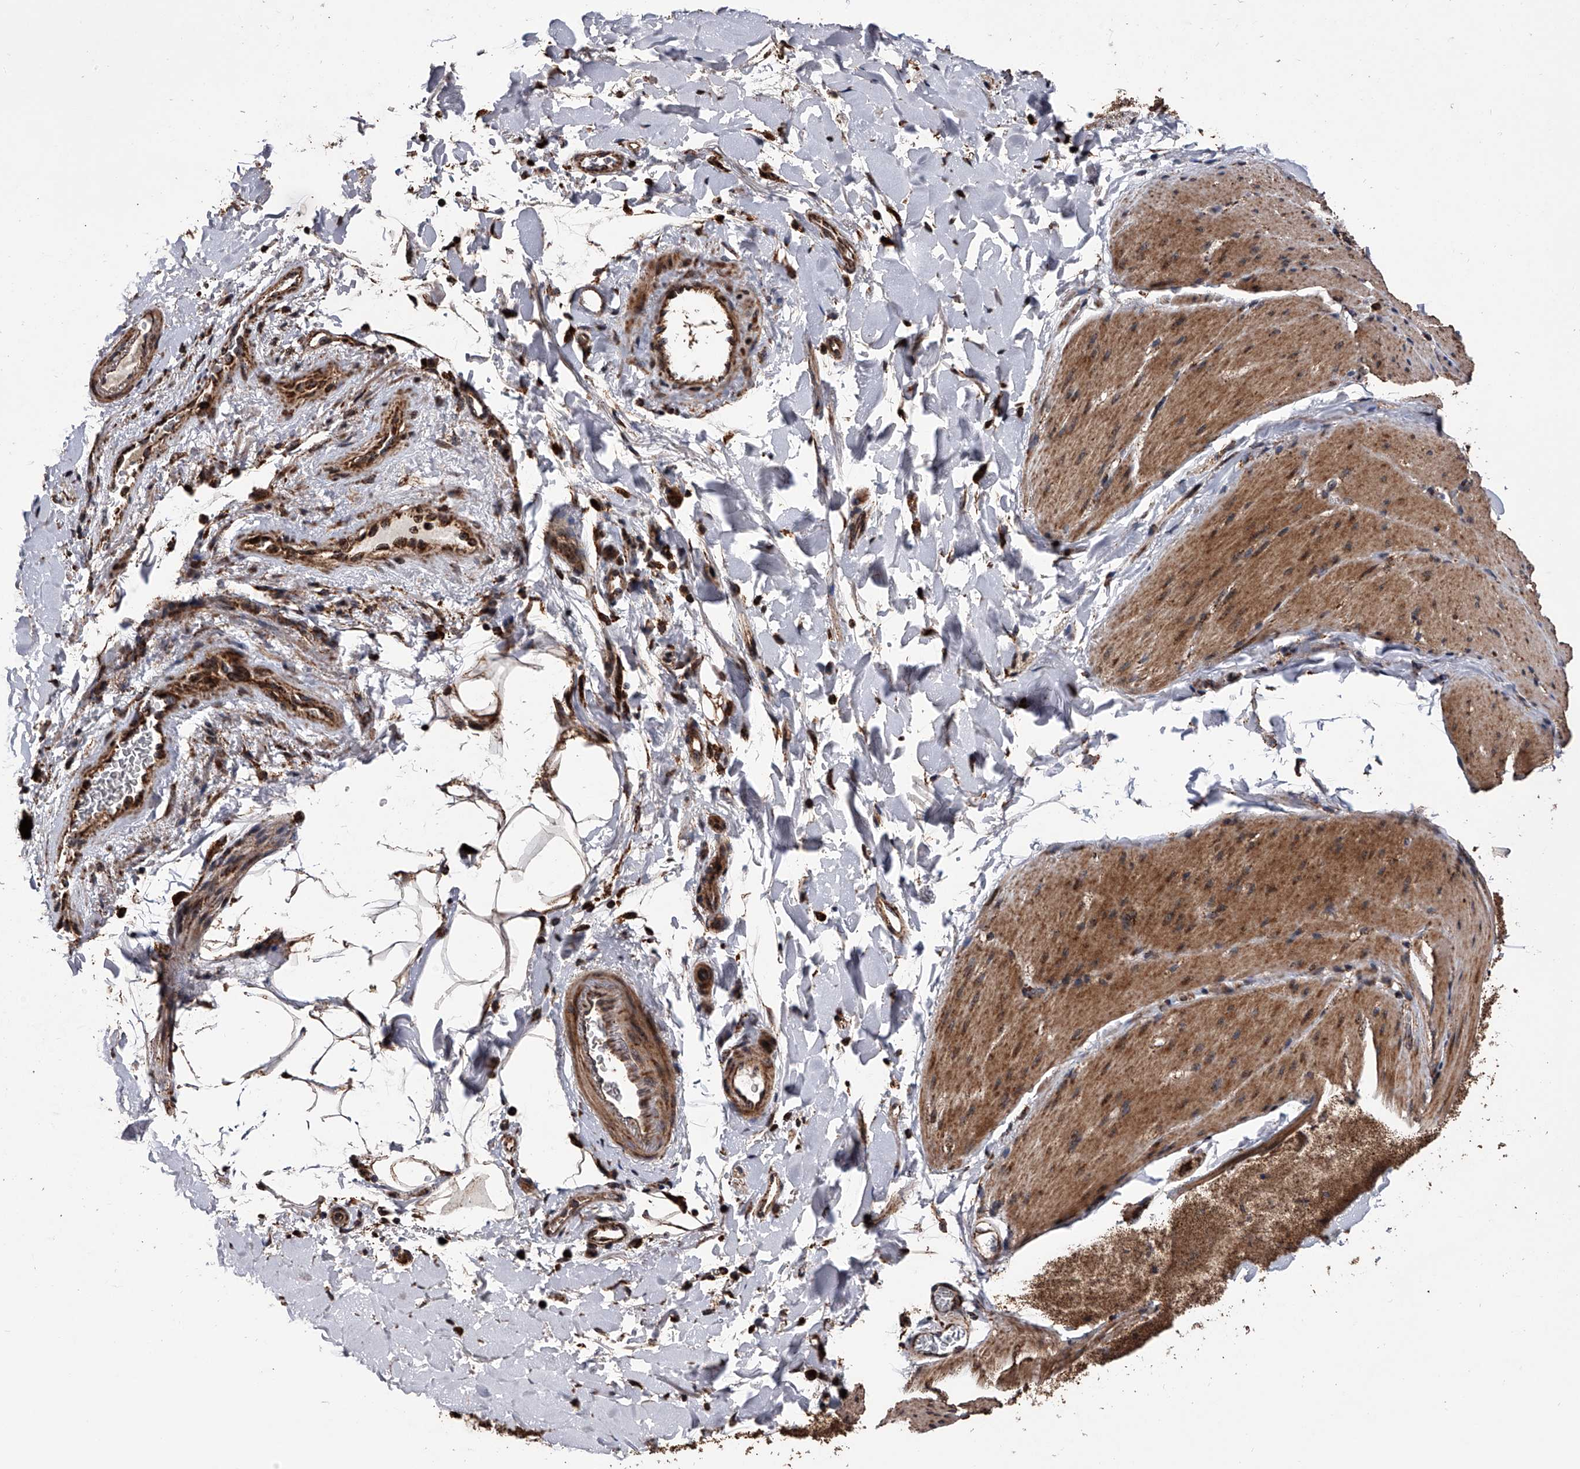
{"staining": {"intensity": "moderate", "quantity": ">75%", "location": "cytoplasmic/membranous"}, "tissue": "smooth muscle", "cell_type": "Smooth muscle cells", "image_type": "normal", "snomed": [{"axis": "morphology", "description": "Normal tissue, NOS"}, {"axis": "topography", "description": "Smooth muscle"}, {"axis": "topography", "description": "Small intestine"}], "caption": "Immunohistochemical staining of normal human smooth muscle shows medium levels of moderate cytoplasmic/membranous expression in about >75% of smooth muscle cells. The protein of interest is stained brown, and the nuclei are stained in blue (DAB (3,3'-diaminobenzidine) IHC with brightfield microscopy, high magnification).", "gene": "SMPDL3A", "patient": {"sex": "female", "age": 84}}